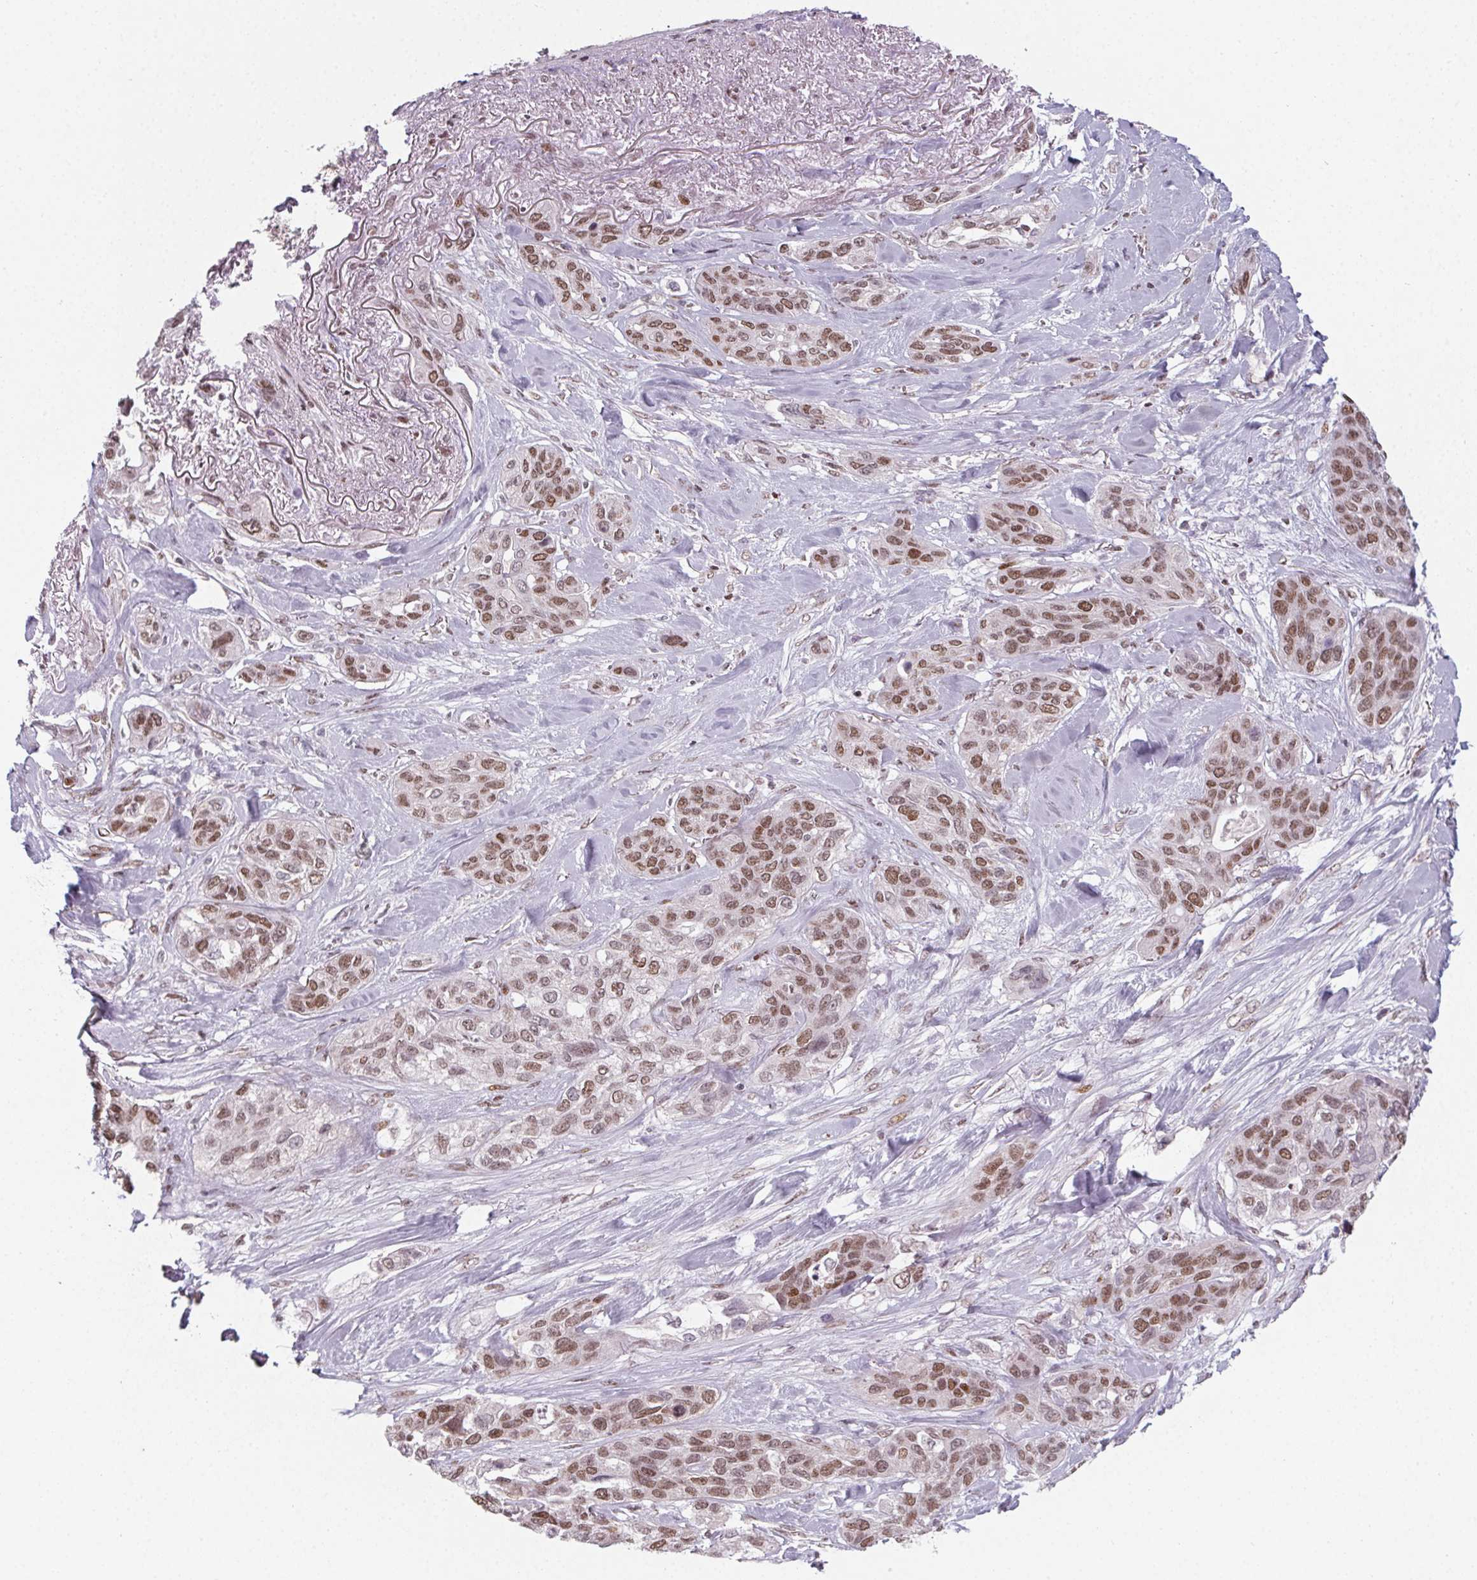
{"staining": {"intensity": "moderate", "quantity": ">75%", "location": "nuclear"}, "tissue": "lung cancer", "cell_type": "Tumor cells", "image_type": "cancer", "snomed": [{"axis": "morphology", "description": "Squamous cell carcinoma, NOS"}, {"axis": "topography", "description": "Lung"}], "caption": "Brown immunohistochemical staining in squamous cell carcinoma (lung) shows moderate nuclear staining in about >75% of tumor cells. (DAB IHC with brightfield microscopy, high magnification).", "gene": "KMT2A", "patient": {"sex": "female", "age": 70}}